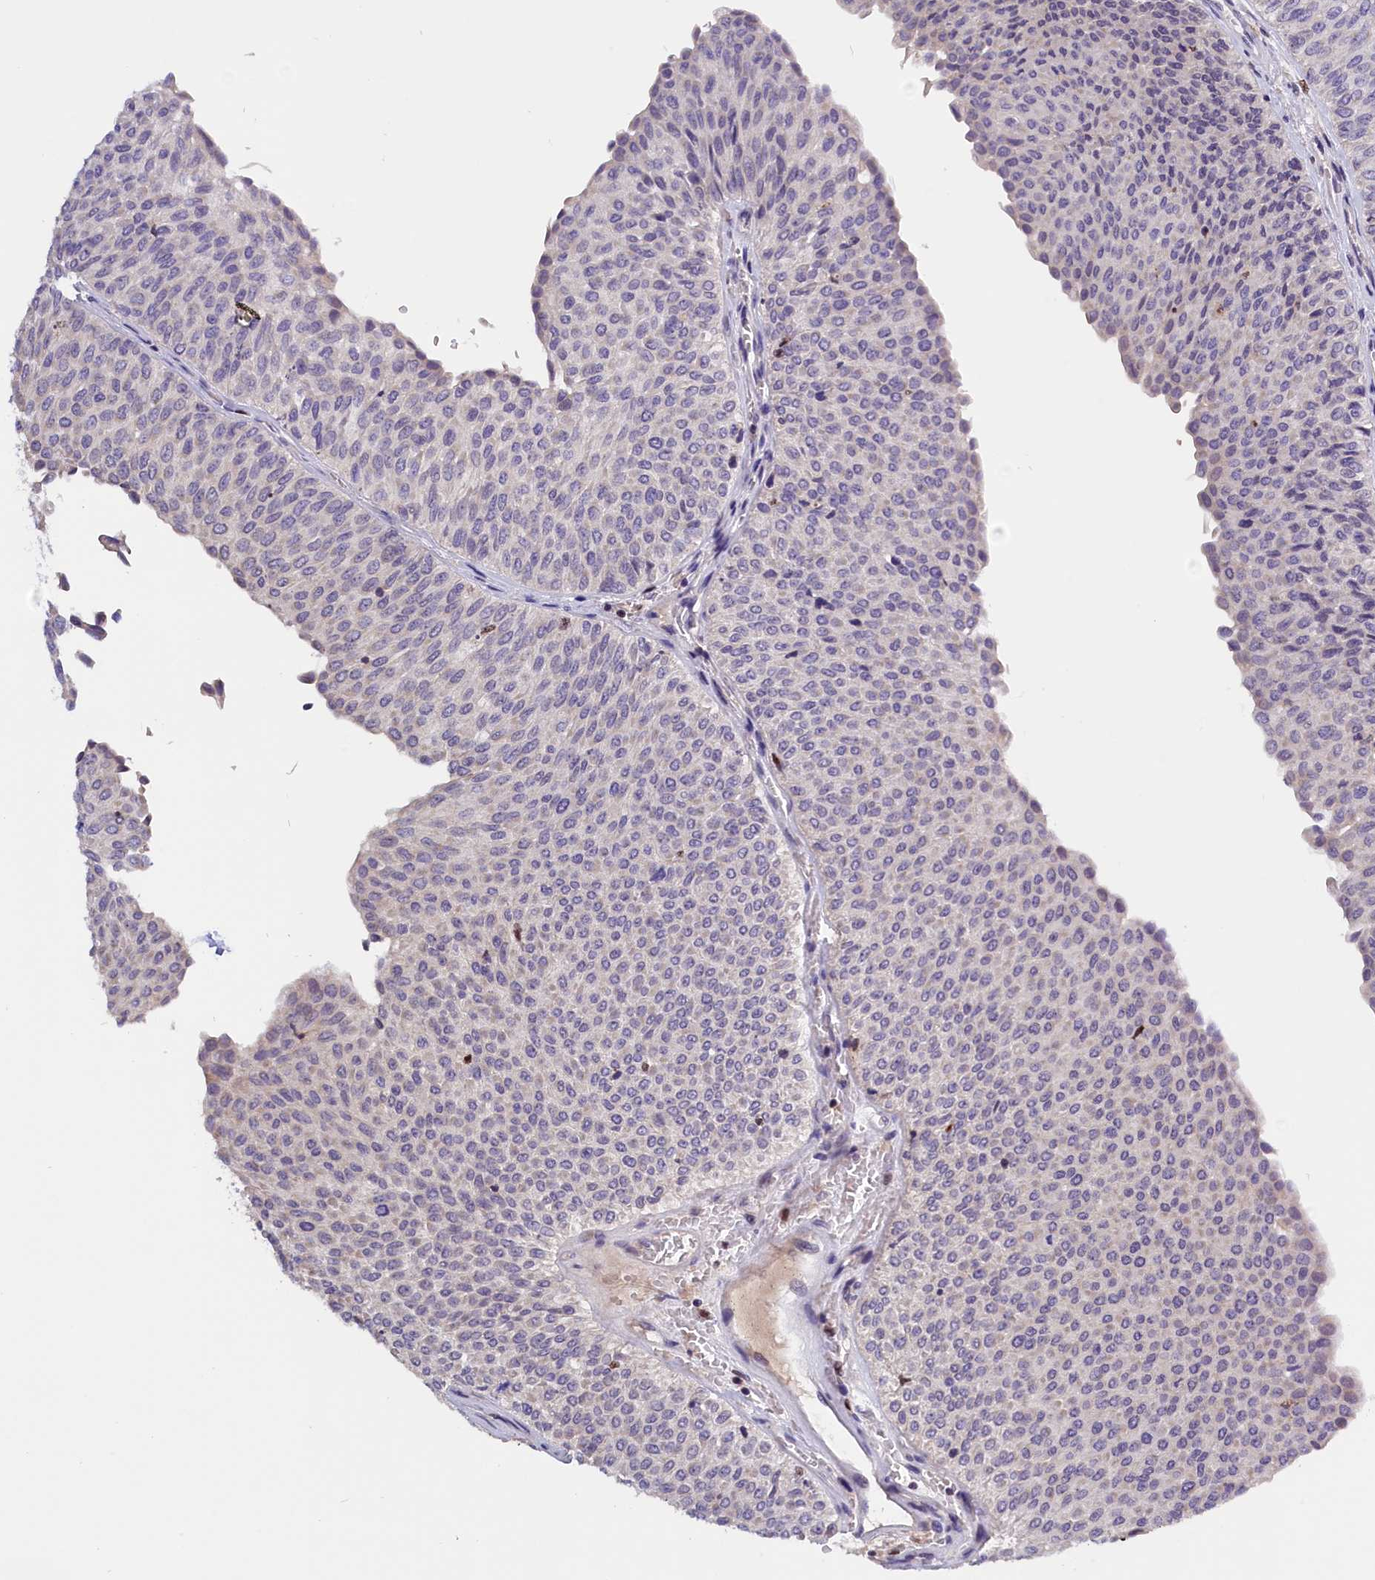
{"staining": {"intensity": "negative", "quantity": "none", "location": "none"}, "tissue": "urothelial cancer", "cell_type": "Tumor cells", "image_type": "cancer", "snomed": [{"axis": "morphology", "description": "Urothelial carcinoma, Low grade"}, {"axis": "topography", "description": "Urinary bladder"}], "caption": "IHC of human urothelial carcinoma (low-grade) shows no expression in tumor cells. (Brightfield microscopy of DAB (3,3'-diaminobenzidine) immunohistochemistry at high magnification).", "gene": "BTBD9", "patient": {"sex": "male", "age": 78}}